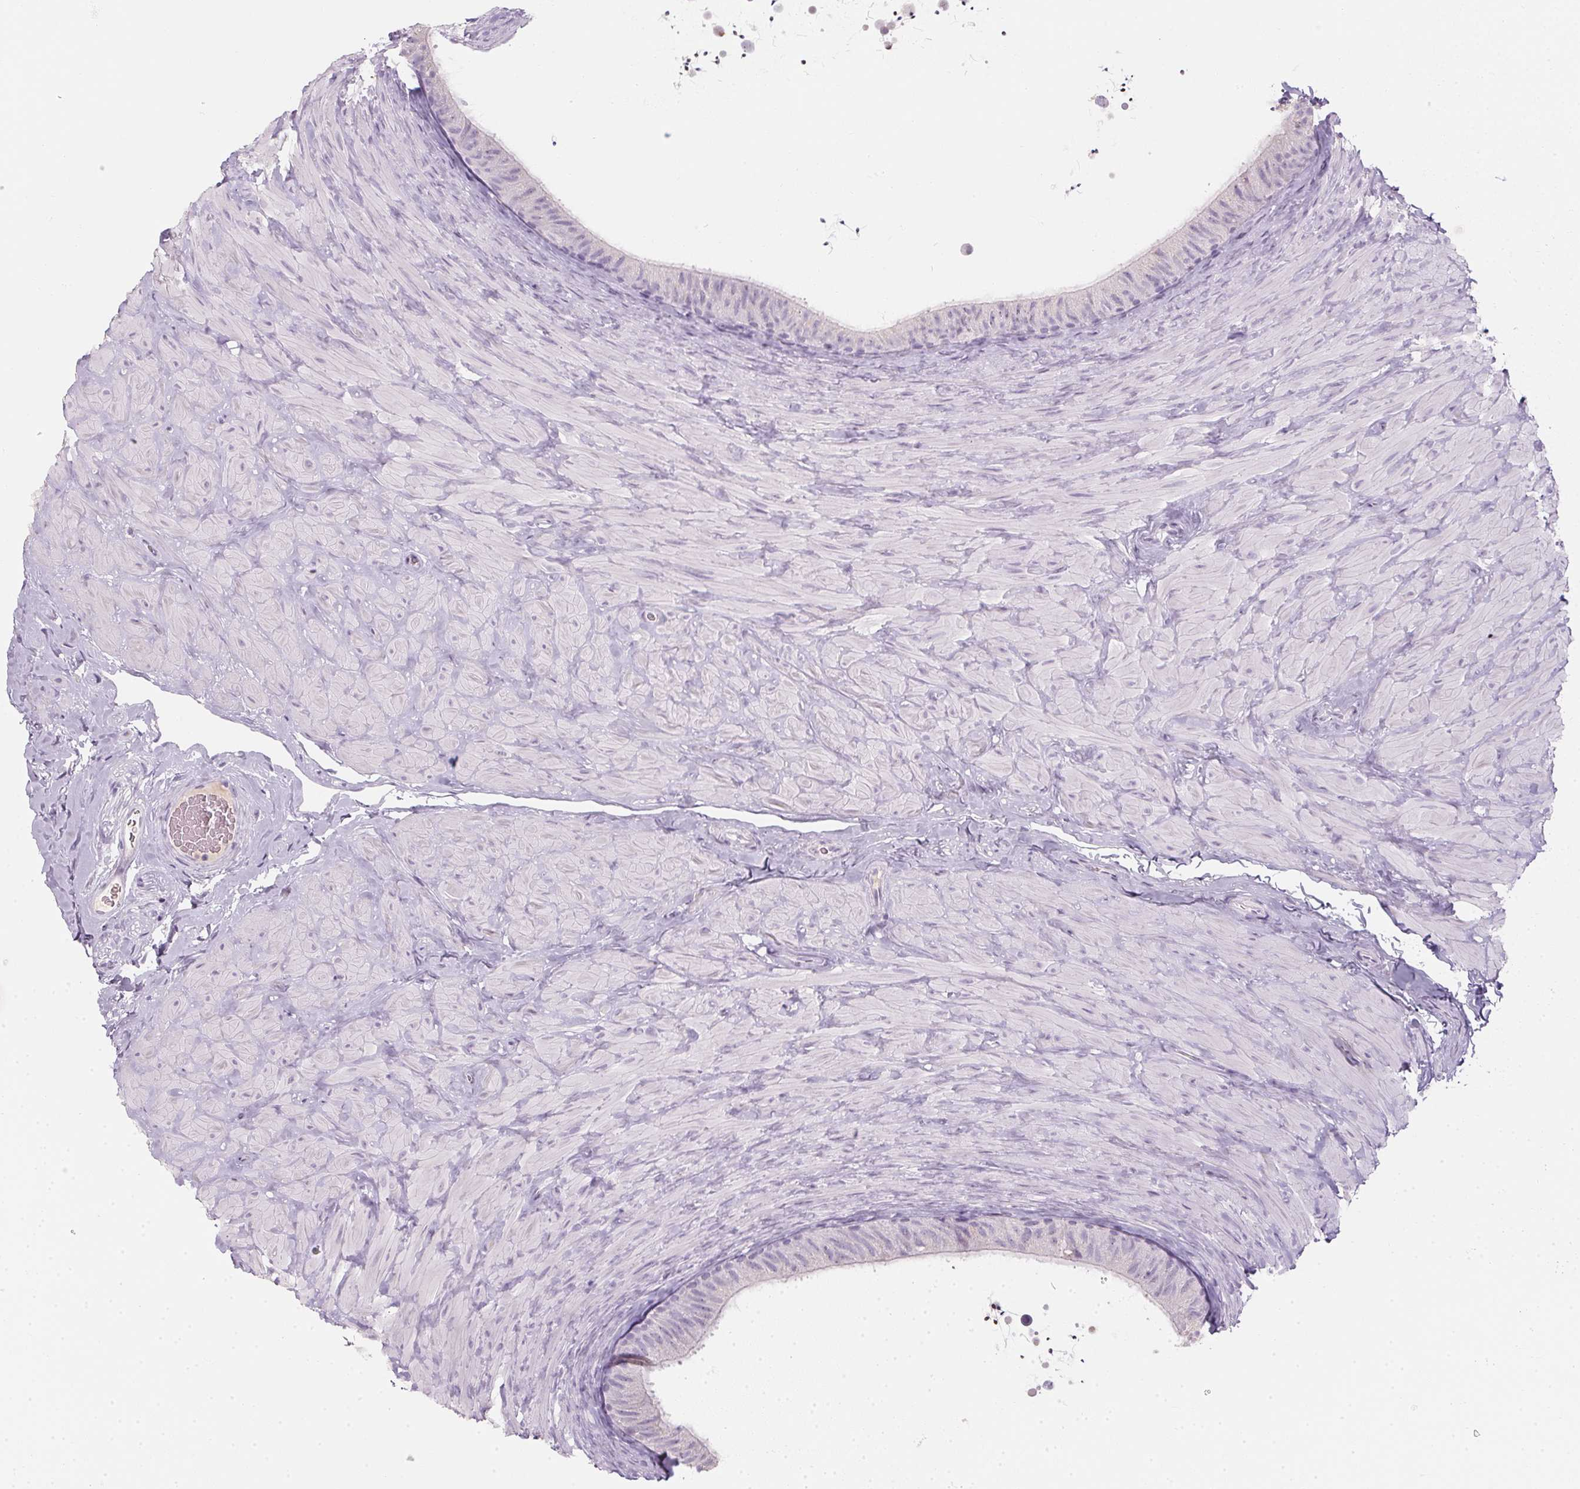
{"staining": {"intensity": "negative", "quantity": "none", "location": "none"}, "tissue": "epididymis", "cell_type": "Glandular cells", "image_type": "normal", "snomed": [{"axis": "morphology", "description": "Normal tissue, NOS"}, {"axis": "topography", "description": "Epididymis, spermatic cord, NOS"}, {"axis": "topography", "description": "Epididymis"}], "caption": "The immunohistochemistry (IHC) image has no significant staining in glandular cells of epididymis.", "gene": "TMEM72", "patient": {"sex": "male", "age": 31}}